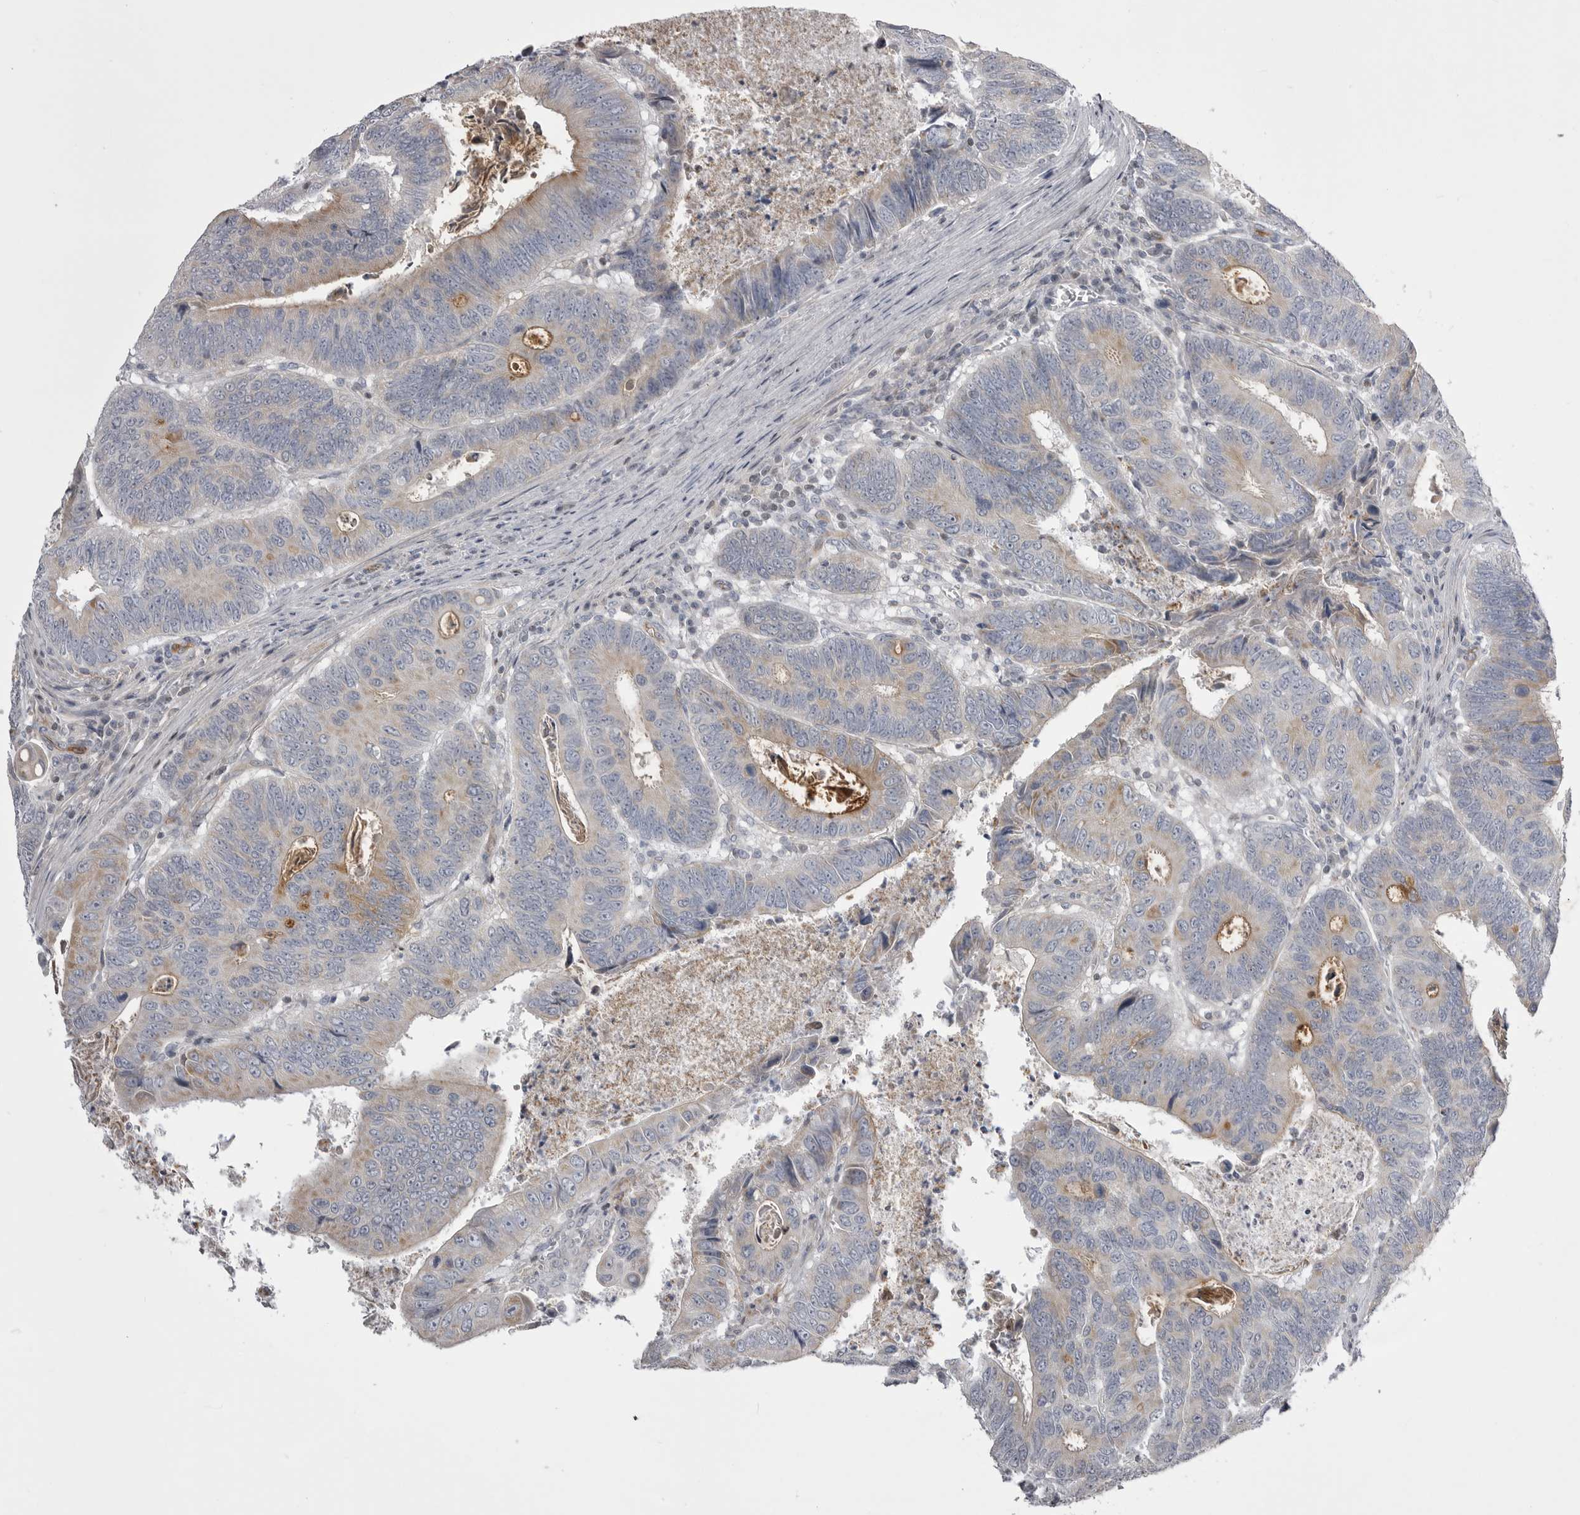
{"staining": {"intensity": "weak", "quantity": "25%-75%", "location": "cytoplasmic/membranous"}, "tissue": "colorectal cancer", "cell_type": "Tumor cells", "image_type": "cancer", "snomed": [{"axis": "morphology", "description": "Adenocarcinoma, NOS"}, {"axis": "topography", "description": "Colon"}], "caption": "Tumor cells demonstrate weak cytoplasmic/membranous positivity in approximately 25%-75% of cells in colorectal cancer (adenocarcinoma).", "gene": "OPLAH", "patient": {"sex": "male", "age": 72}}